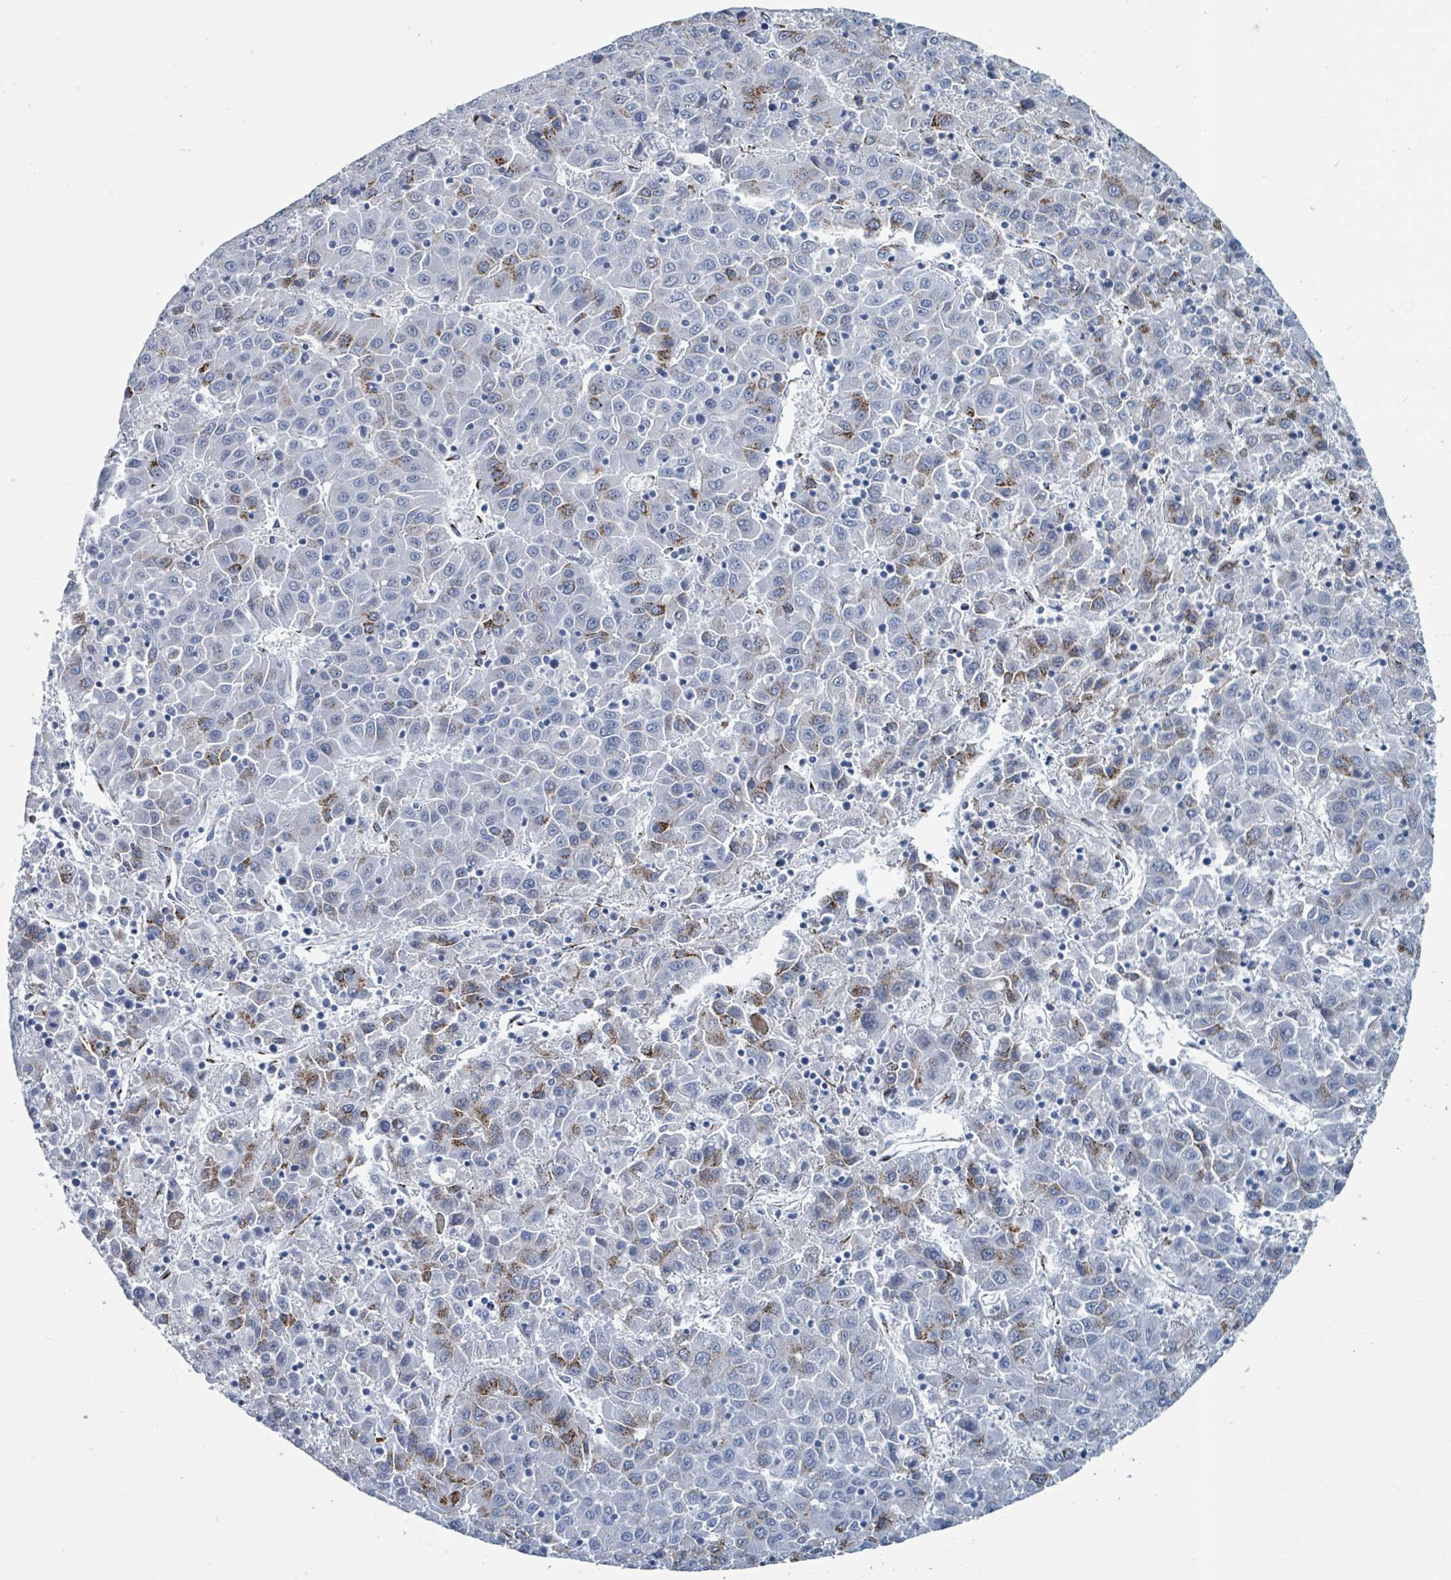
{"staining": {"intensity": "moderate", "quantity": "25%-75%", "location": "cytoplasmic/membranous"}, "tissue": "liver cancer", "cell_type": "Tumor cells", "image_type": "cancer", "snomed": [{"axis": "morphology", "description": "Carcinoma, Hepatocellular, NOS"}, {"axis": "topography", "description": "Liver"}], "caption": "This photomicrograph demonstrates immunohistochemistry (IHC) staining of liver cancer, with medium moderate cytoplasmic/membranous staining in approximately 25%-75% of tumor cells.", "gene": "DCAF5", "patient": {"sex": "female", "age": 53}}